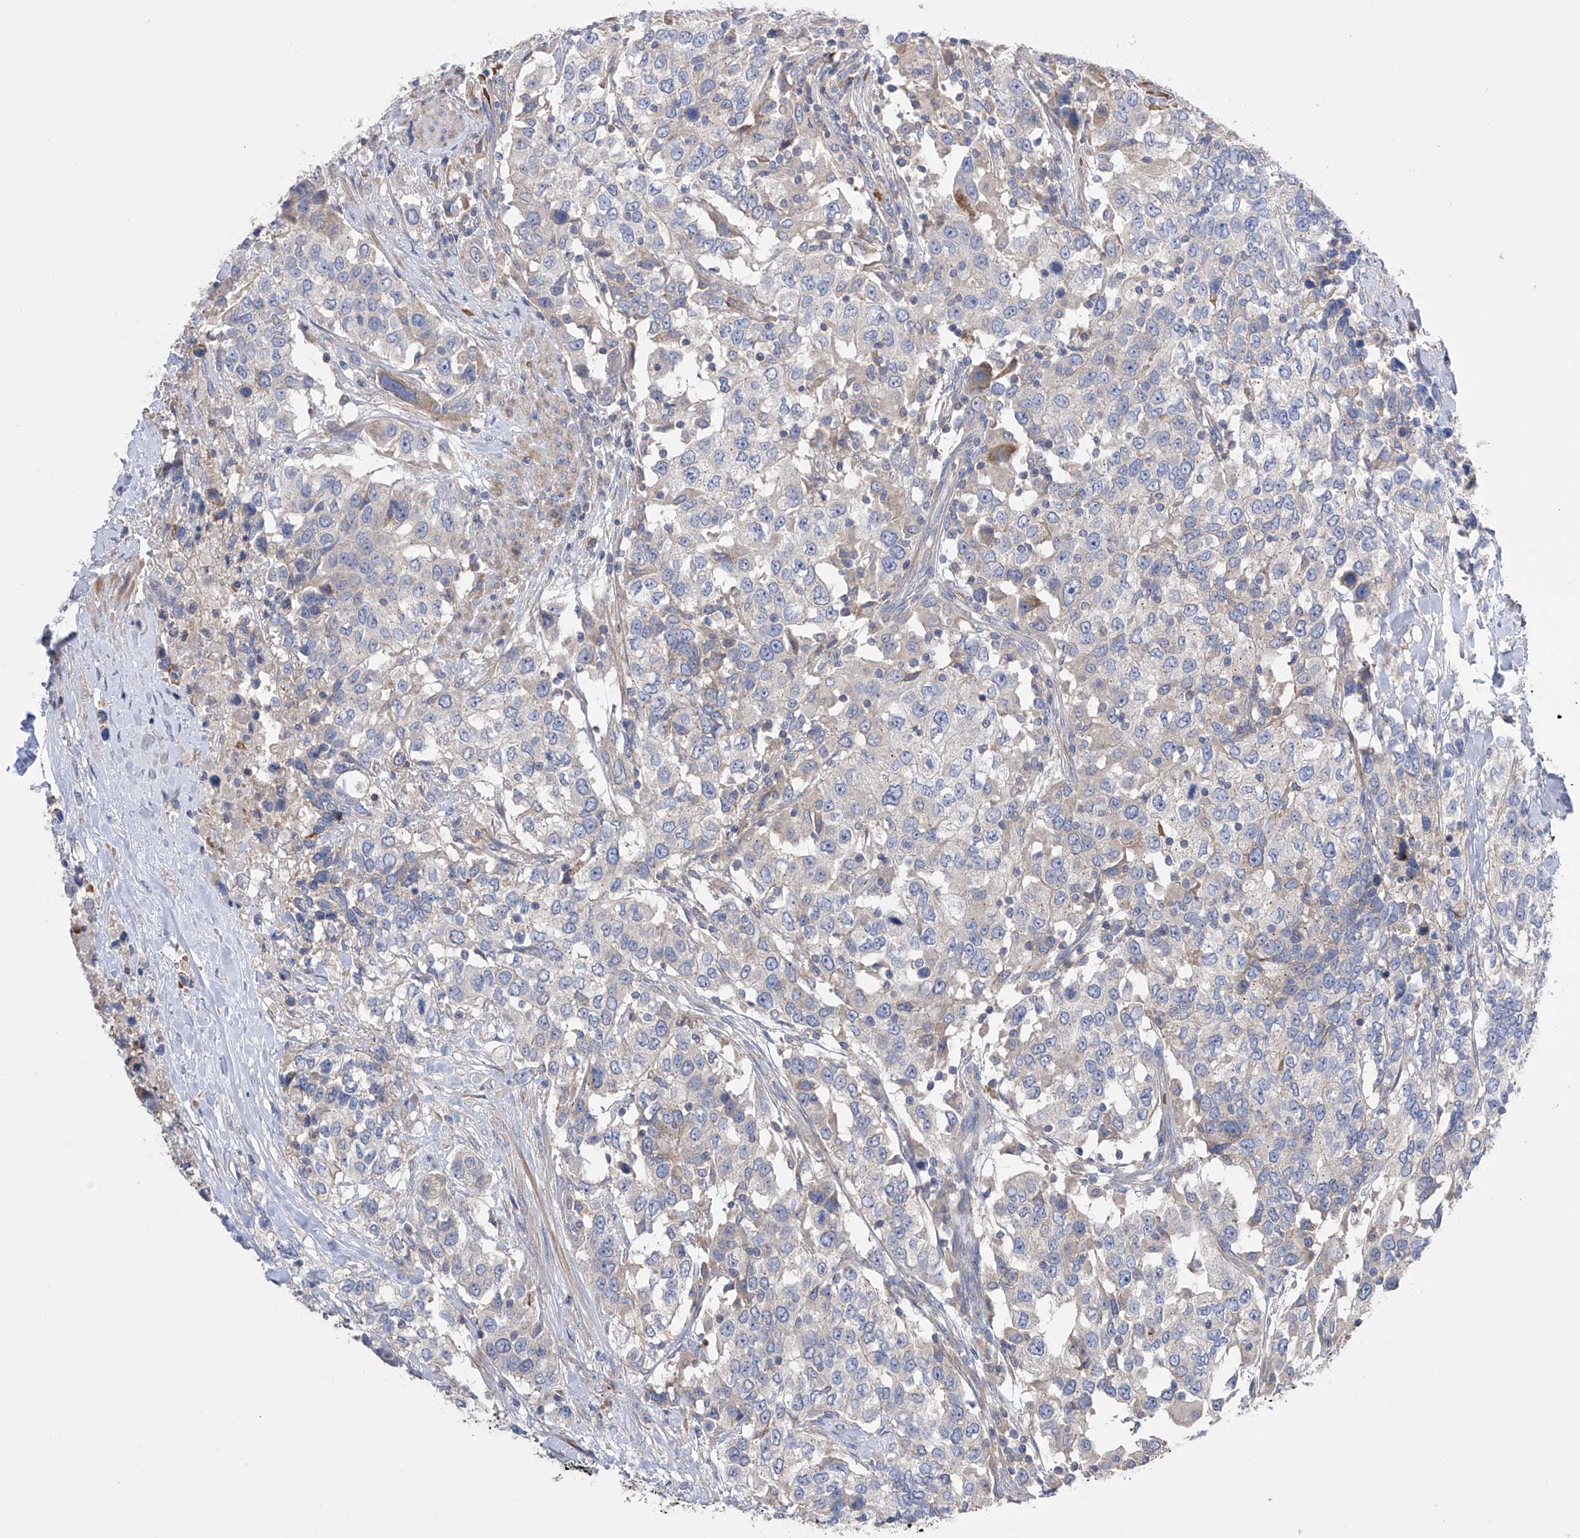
{"staining": {"intensity": "weak", "quantity": "<25%", "location": "cytoplasmic/membranous"}, "tissue": "urothelial cancer", "cell_type": "Tumor cells", "image_type": "cancer", "snomed": [{"axis": "morphology", "description": "Urothelial carcinoma, High grade"}, {"axis": "topography", "description": "Urinary bladder"}], "caption": "The immunohistochemistry (IHC) histopathology image has no significant positivity in tumor cells of urothelial cancer tissue.", "gene": "NFATC4", "patient": {"sex": "female", "age": 80}}